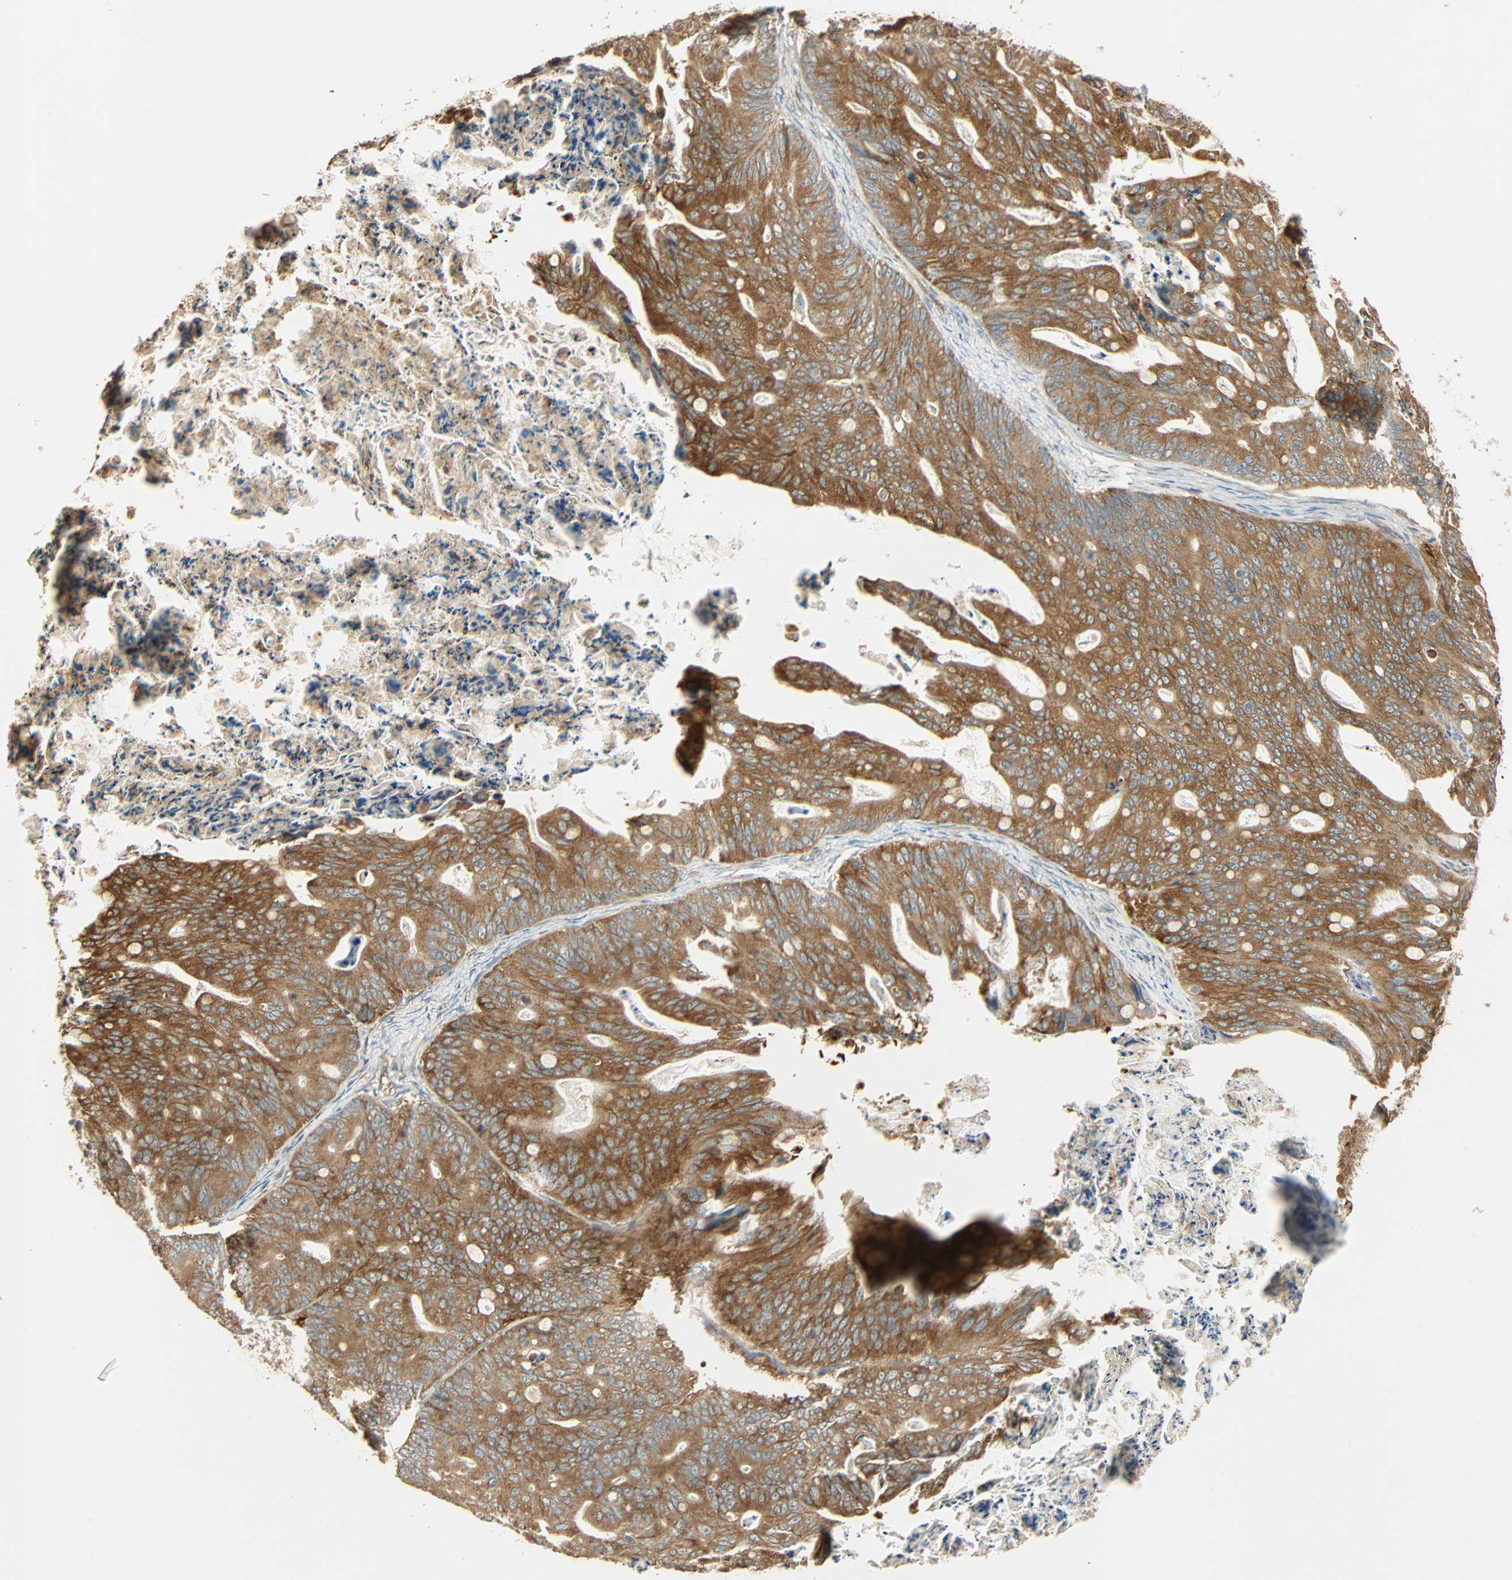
{"staining": {"intensity": "moderate", "quantity": ">75%", "location": "cytoplasmic/membranous"}, "tissue": "ovarian cancer", "cell_type": "Tumor cells", "image_type": "cancer", "snomed": [{"axis": "morphology", "description": "Cystadenocarcinoma, mucinous, NOS"}, {"axis": "topography", "description": "Ovary"}], "caption": "A brown stain highlights moderate cytoplasmic/membranous expression of a protein in human ovarian mucinous cystadenocarcinoma tumor cells. The staining was performed using DAB (3,3'-diaminobenzidine) to visualize the protein expression in brown, while the nuclei were stained in blue with hematoxylin (Magnification: 20x).", "gene": "GALK1", "patient": {"sex": "female", "age": 37}}